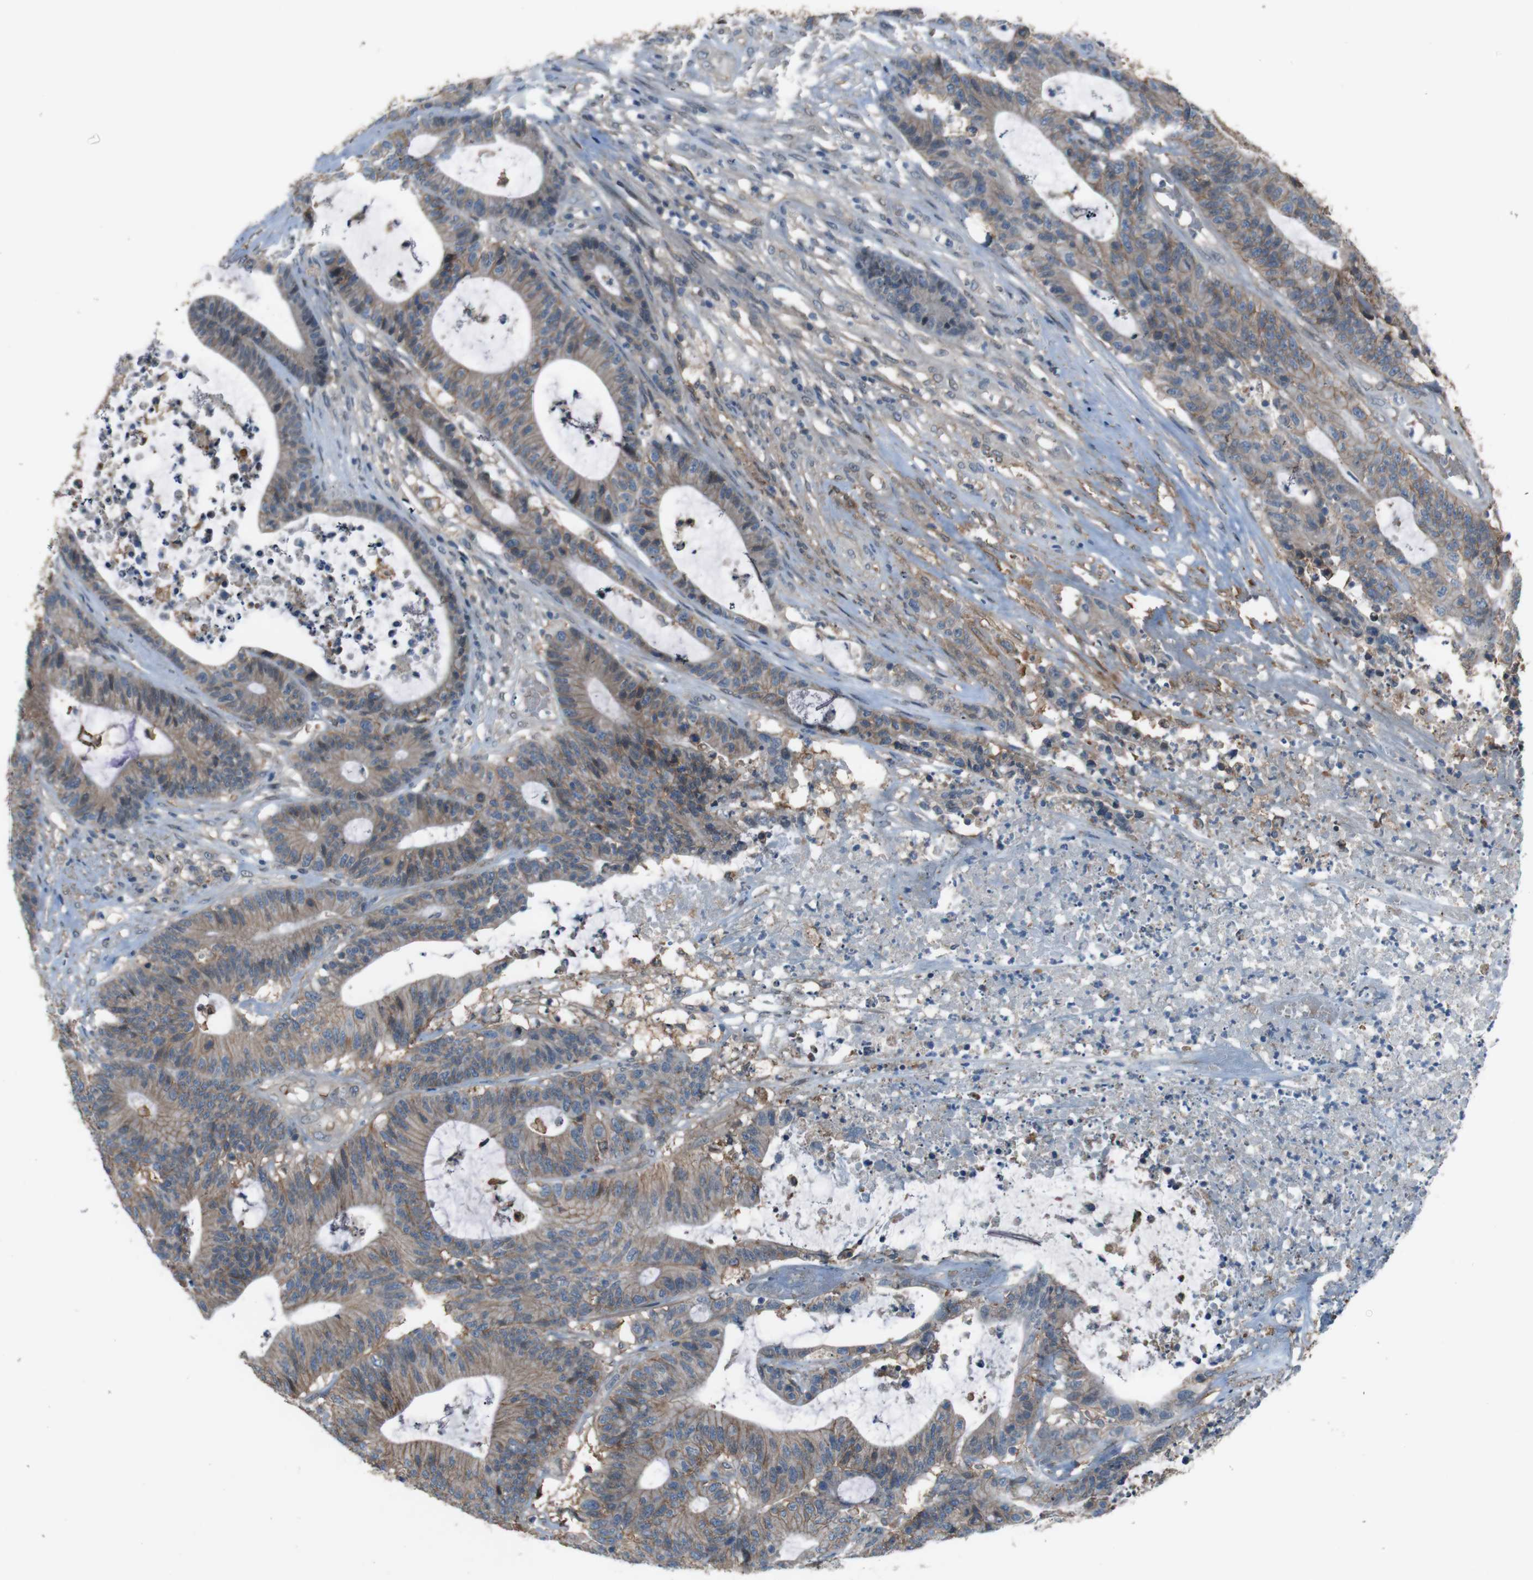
{"staining": {"intensity": "weak", "quantity": ">75%", "location": "cytoplasmic/membranous"}, "tissue": "colorectal cancer", "cell_type": "Tumor cells", "image_type": "cancer", "snomed": [{"axis": "morphology", "description": "Adenocarcinoma, NOS"}, {"axis": "topography", "description": "Colon"}], "caption": "DAB (3,3'-diaminobenzidine) immunohistochemical staining of human colorectal adenocarcinoma shows weak cytoplasmic/membranous protein expression in about >75% of tumor cells.", "gene": "ATP2B1", "patient": {"sex": "female", "age": 84}}